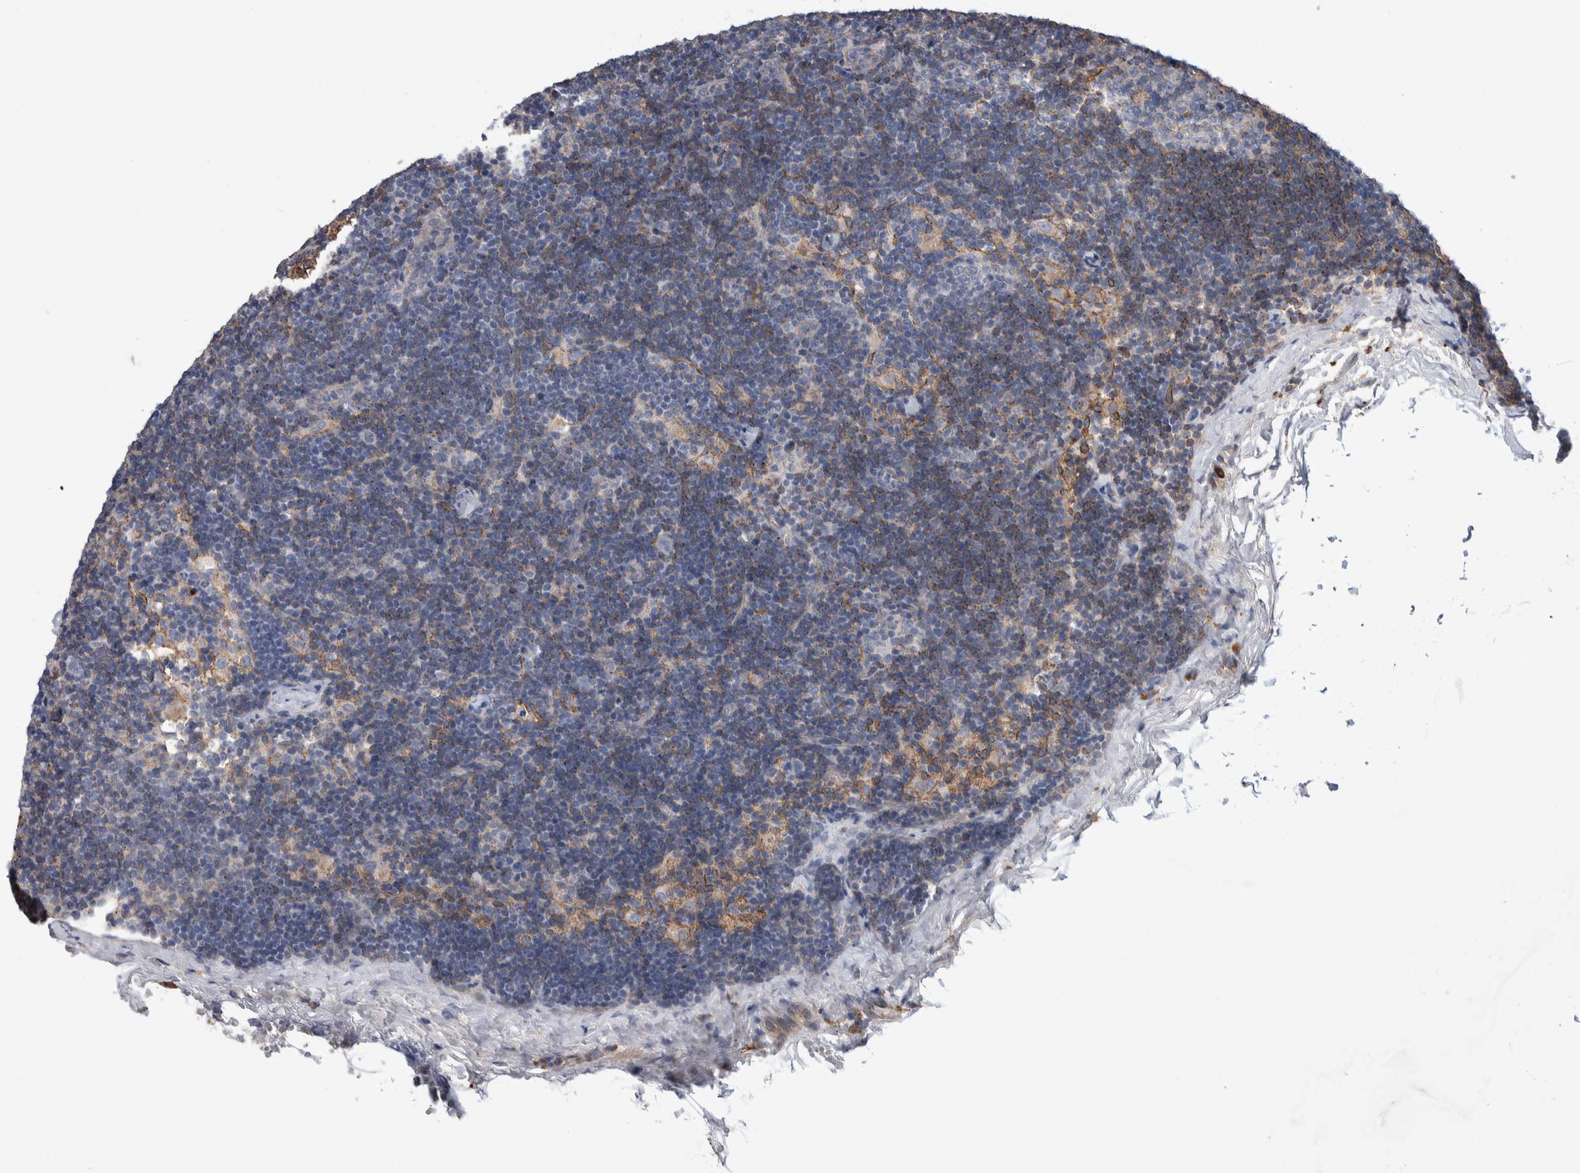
{"staining": {"intensity": "negative", "quantity": "none", "location": "none"}, "tissue": "lymph node", "cell_type": "Germinal center cells", "image_type": "normal", "snomed": [{"axis": "morphology", "description": "Normal tissue, NOS"}, {"axis": "topography", "description": "Lymph node"}], "caption": "An immunohistochemistry micrograph of benign lymph node is shown. There is no staining in germinal center cells of lymph node.", "gene": "GCNA", "patient": {"sex": "female", "age": 22}}